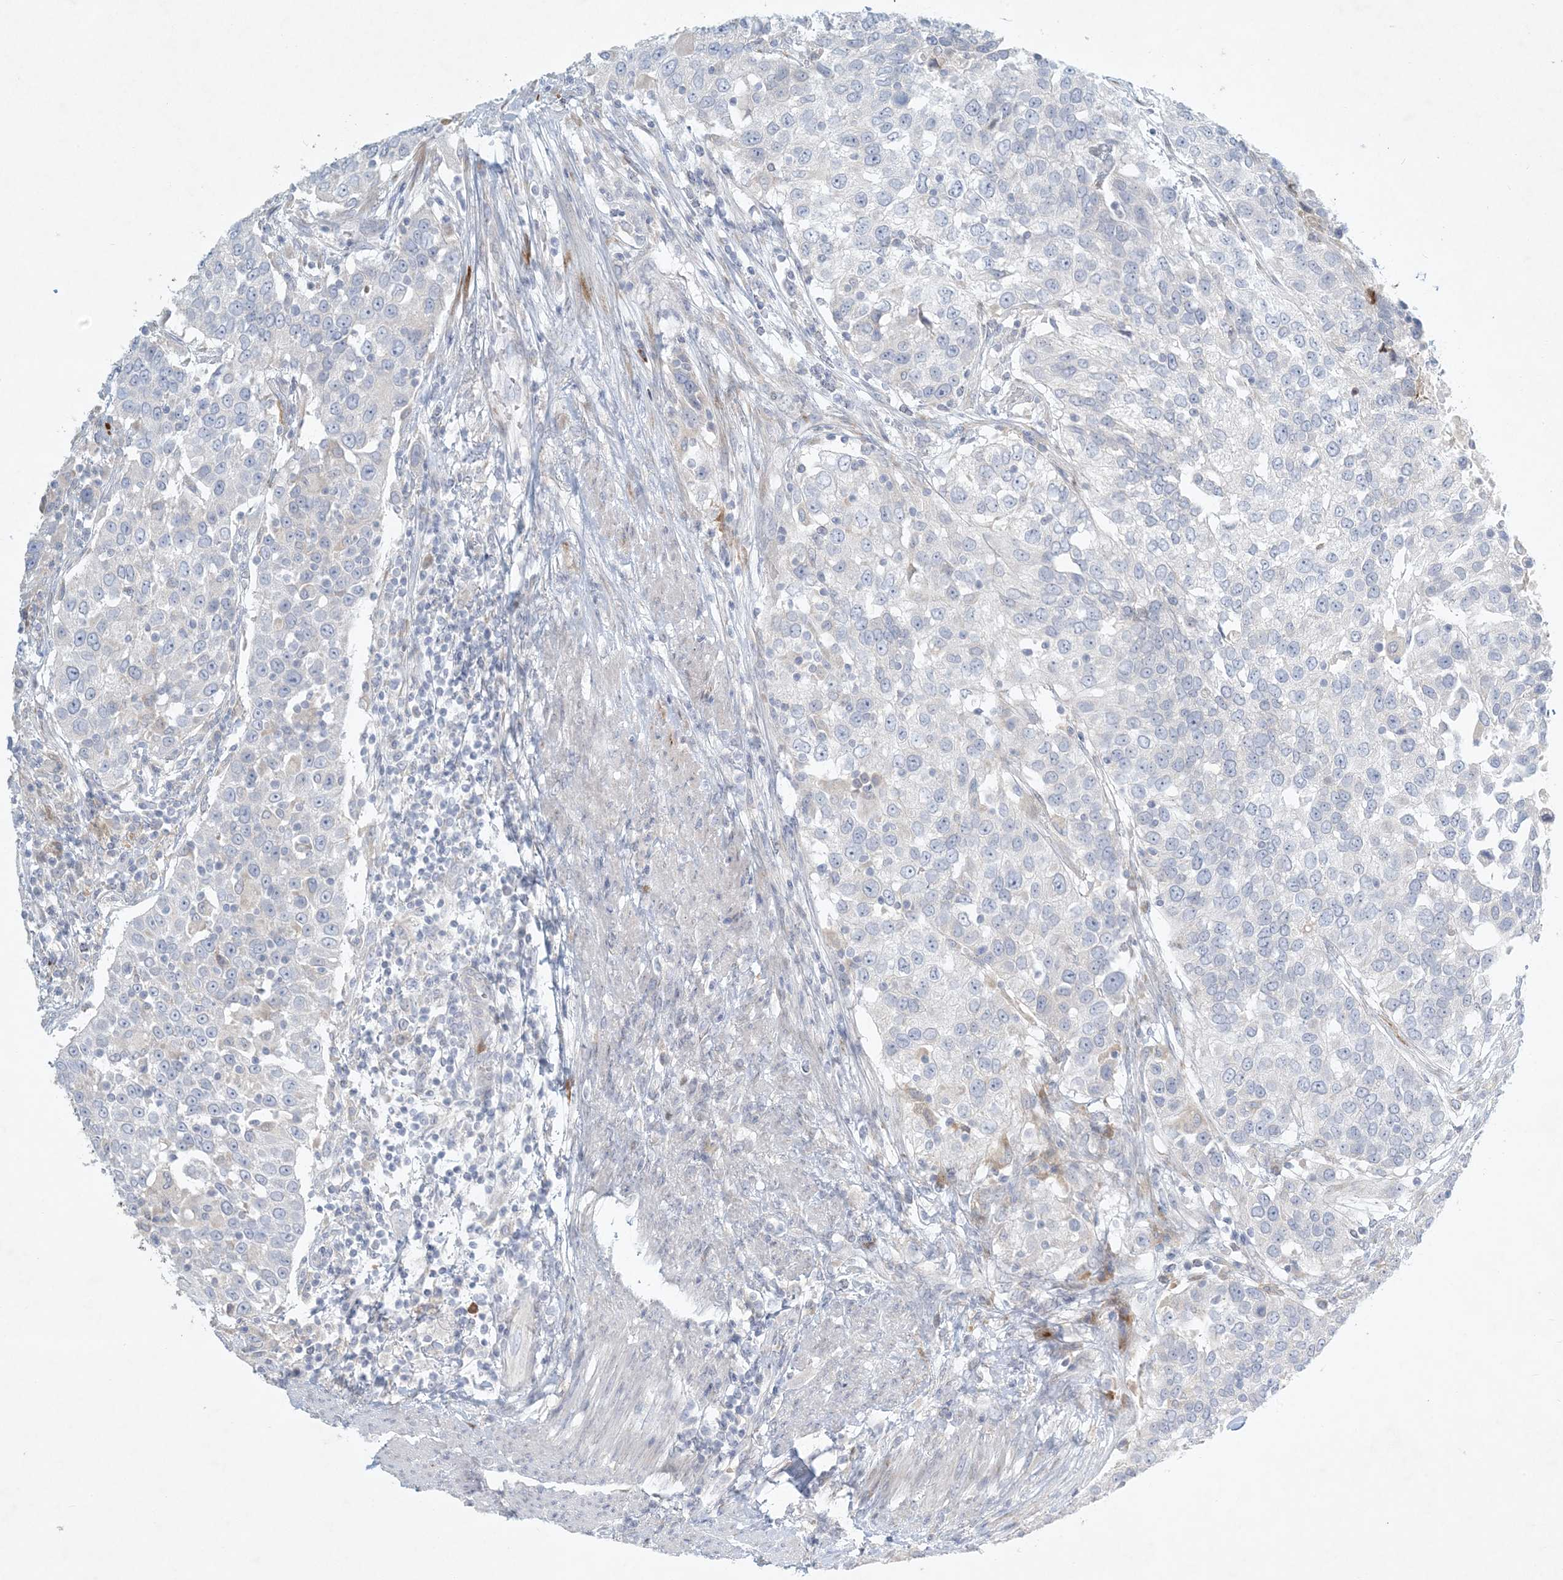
{"staining": {"intensity": "negative", "quantity": "none", "location": "none"}, "tissue": "urothelial cancer", "cell_type": "Tumor cells", "image_type": "cancer", "snomed": [{"axis": "morphology", "description": "Urothelial carcinoma, High grade"}, {"axis": "topography", "description": "Urinary bladder"}], "caption": "High power microscopy micrograph of an IHC histopathology image of urothelial cancer, revealing no significant expression in tumor cells.", "gene": "ZNF385D", "patient": {"sex": "female", "age": 80}}